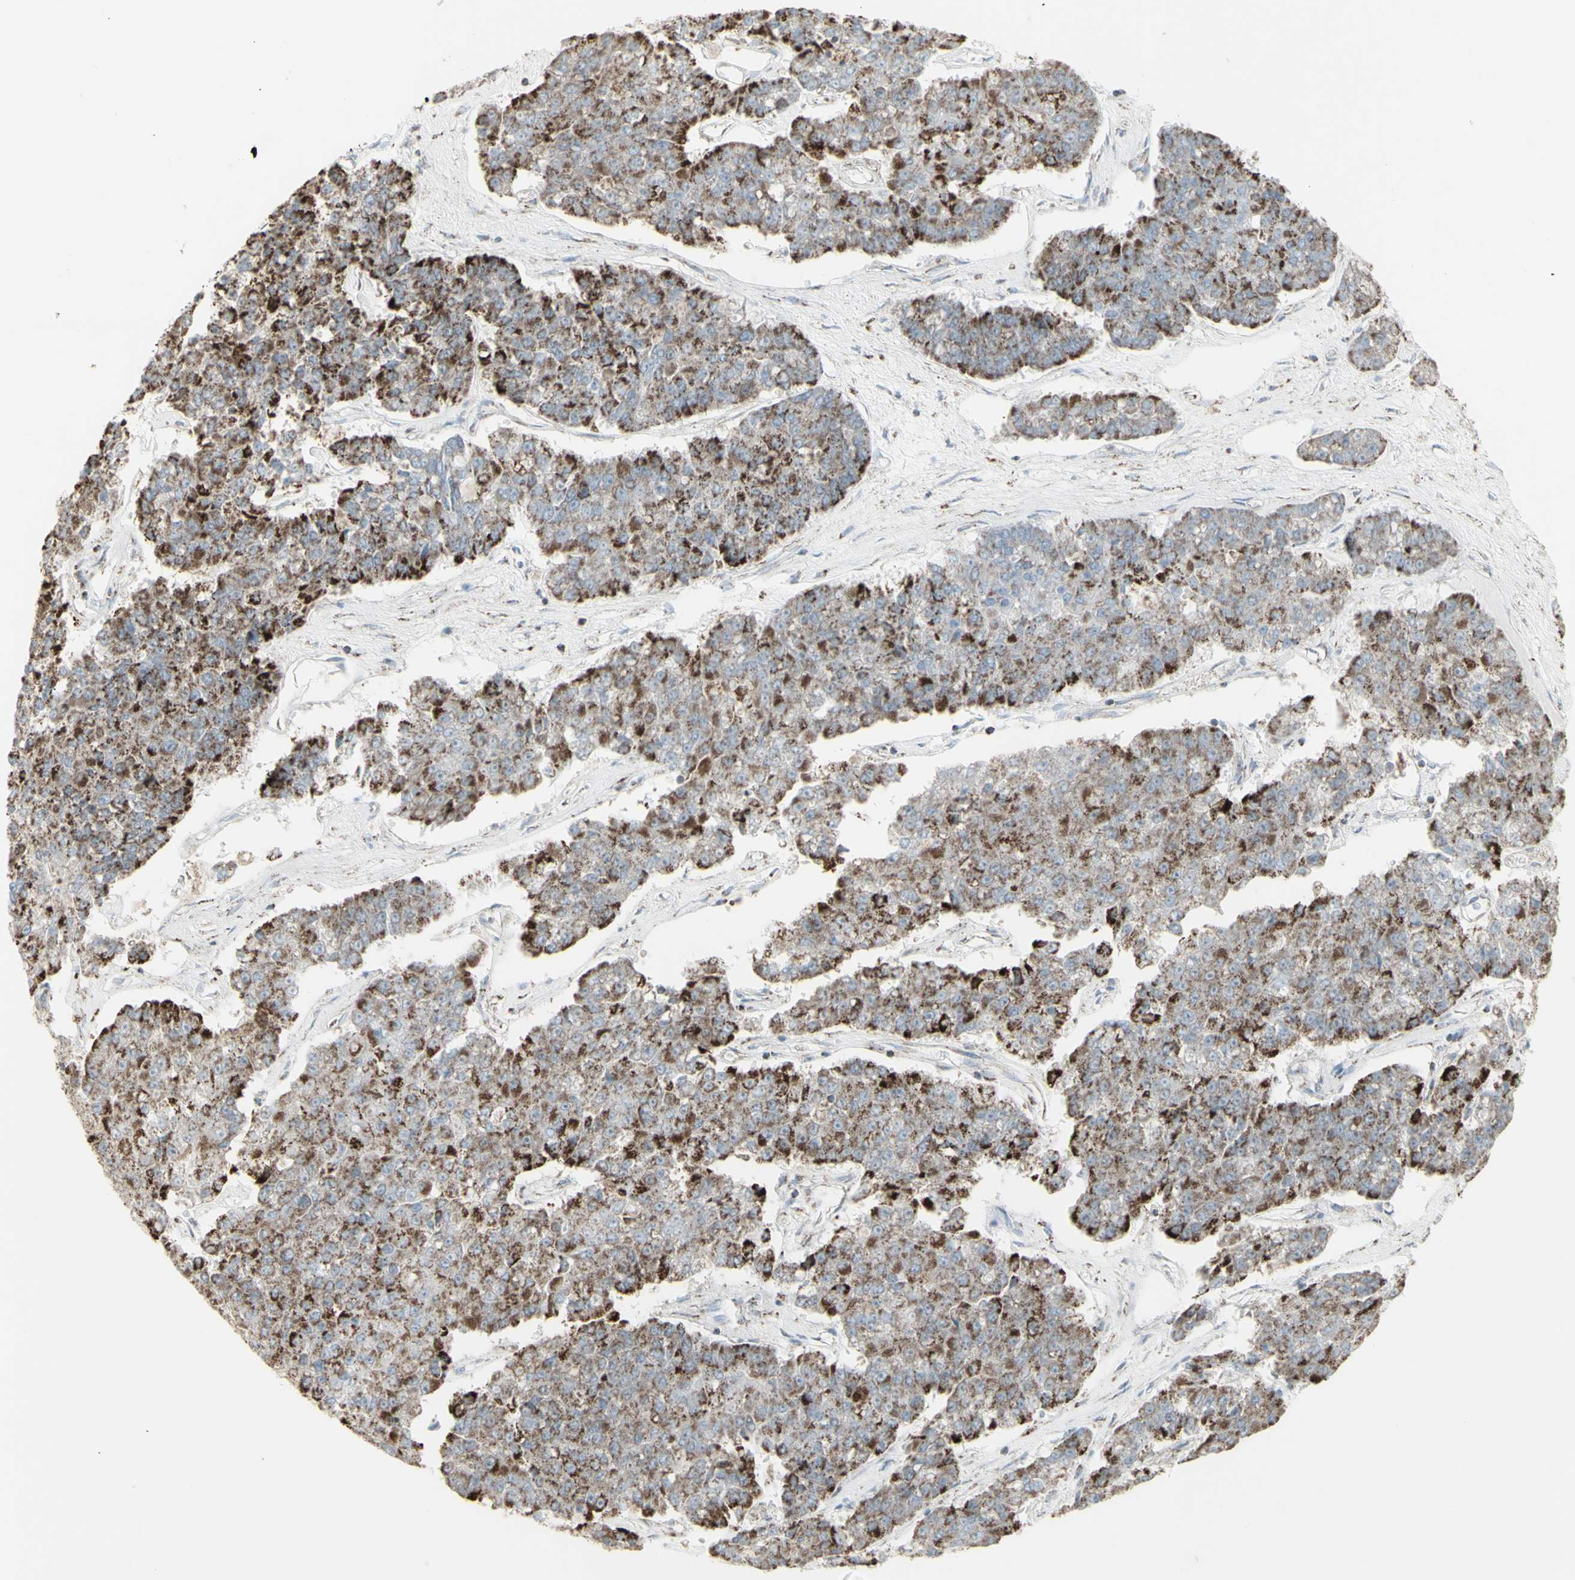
{"staining": {"intensity": "moderate", "quantity": ">75%", "location": "cytoplasmic/membranous"}, "tissue": "pancreatic cancer", "cell_type": "Tumor cells", "image_type": "cancer", "snomed": [{"axis": "morphology", "description": "Adenocarcinoma, NOS"}, {"axis": "topography", "description": "Pancreas"}], "caption": "A histopathology image showing moderate cytoplasmic/membranous positivity in about >75% of tumor cells in pancreatic cancer (adenocarcinoma), as visualized by brown immunohistochemical staining.", "gene": "PLGRKT", "patient": {"sex": "male", "age": 50}}